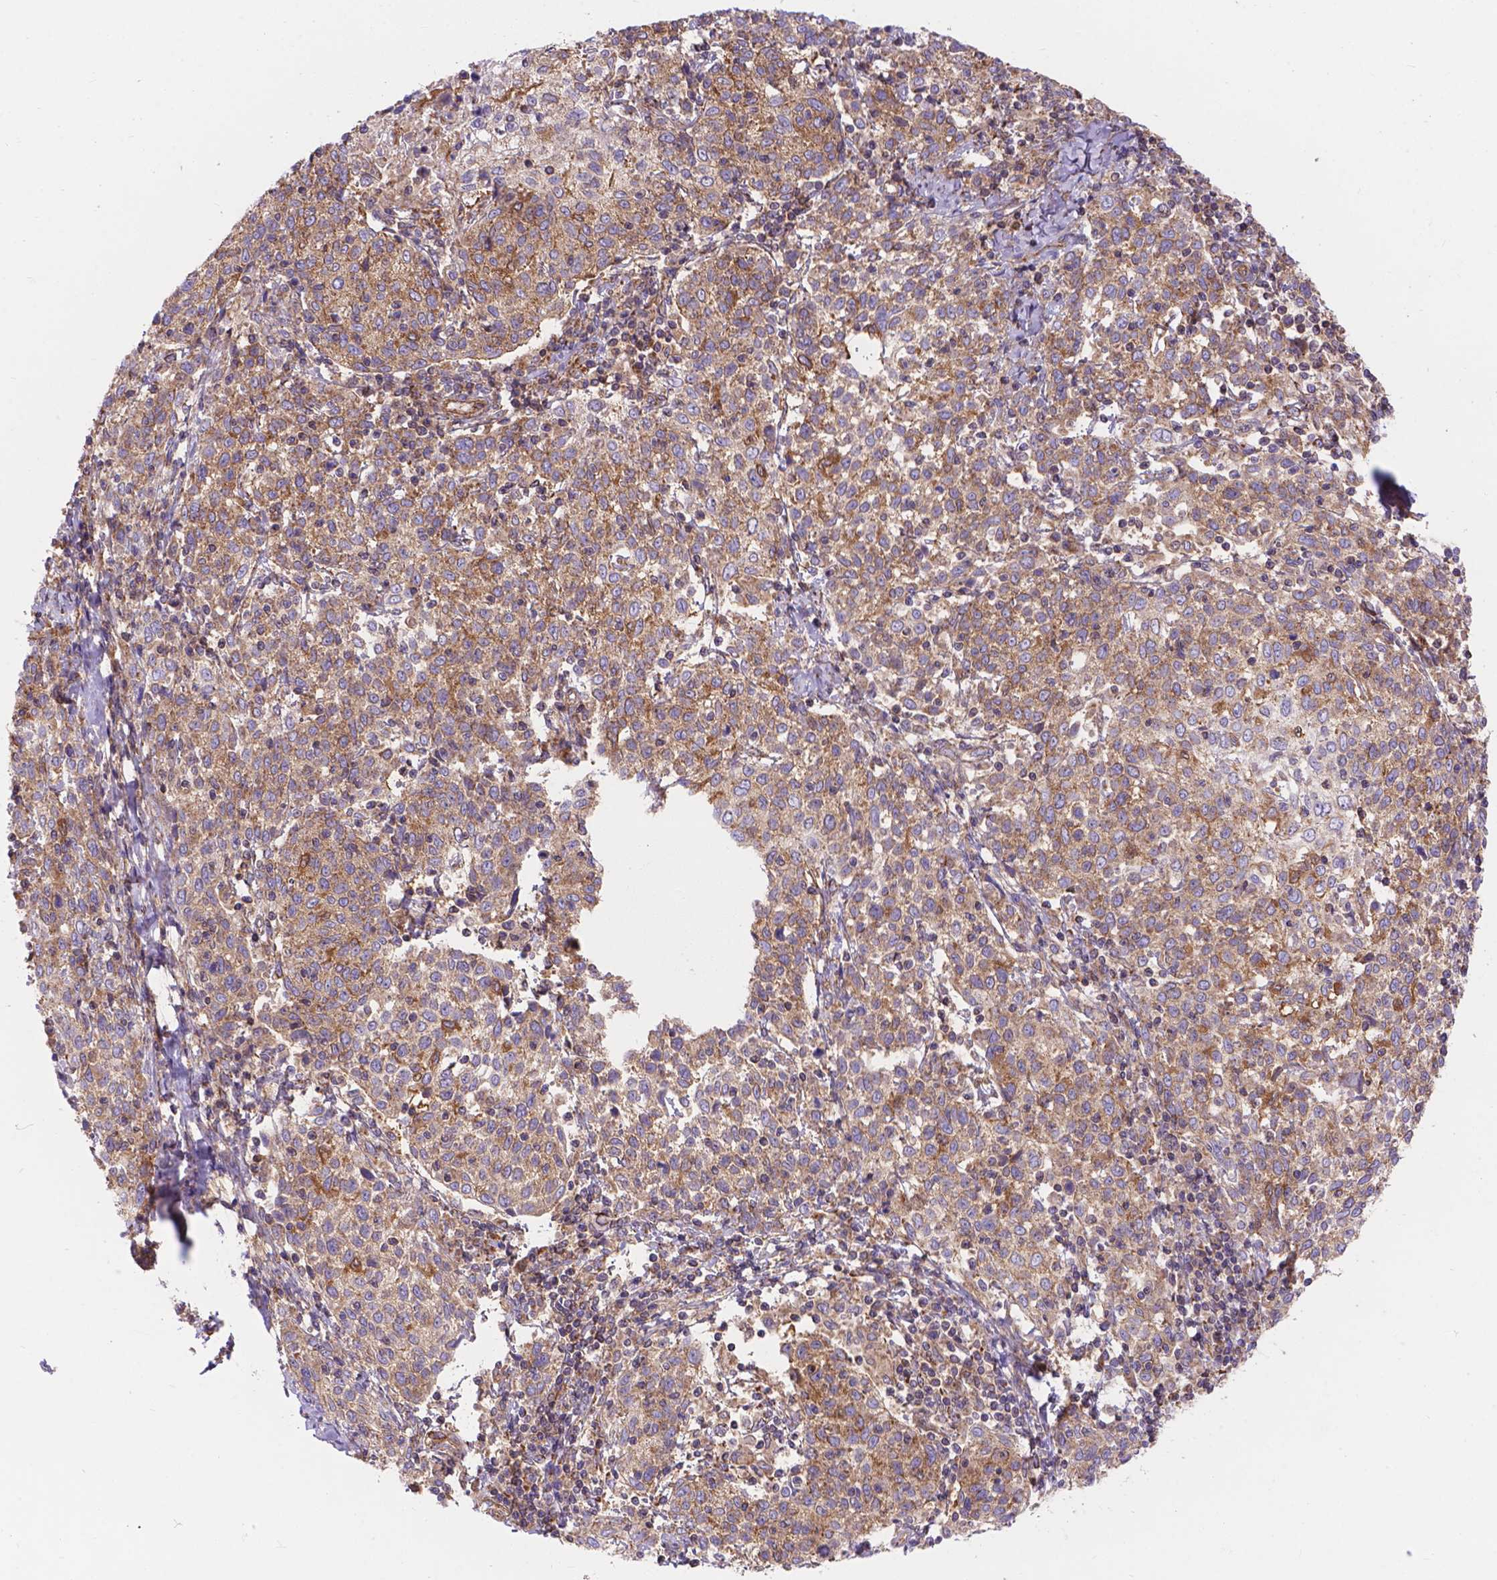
{"staining": {"intensity": "moderate", "quantity": ">75%", "location": "cytoplasmic/membranous"}, "tissue": "cervical cancer", "cell_type": "Tumor cells", "image_type": "cancer", "snomed": [{"axis": "morphology", "description": "Squamous cell carcinoma, NOS"}, {"axis": "topography", "description": "Cervix"}], "caption": "The immunohistochemical stain labels moderate cytoplasmic/membranous positivity in tumor cells of cervical cancer tissue.", "gene": "AK3", "patient": {"sex": "female", "age": 61}}